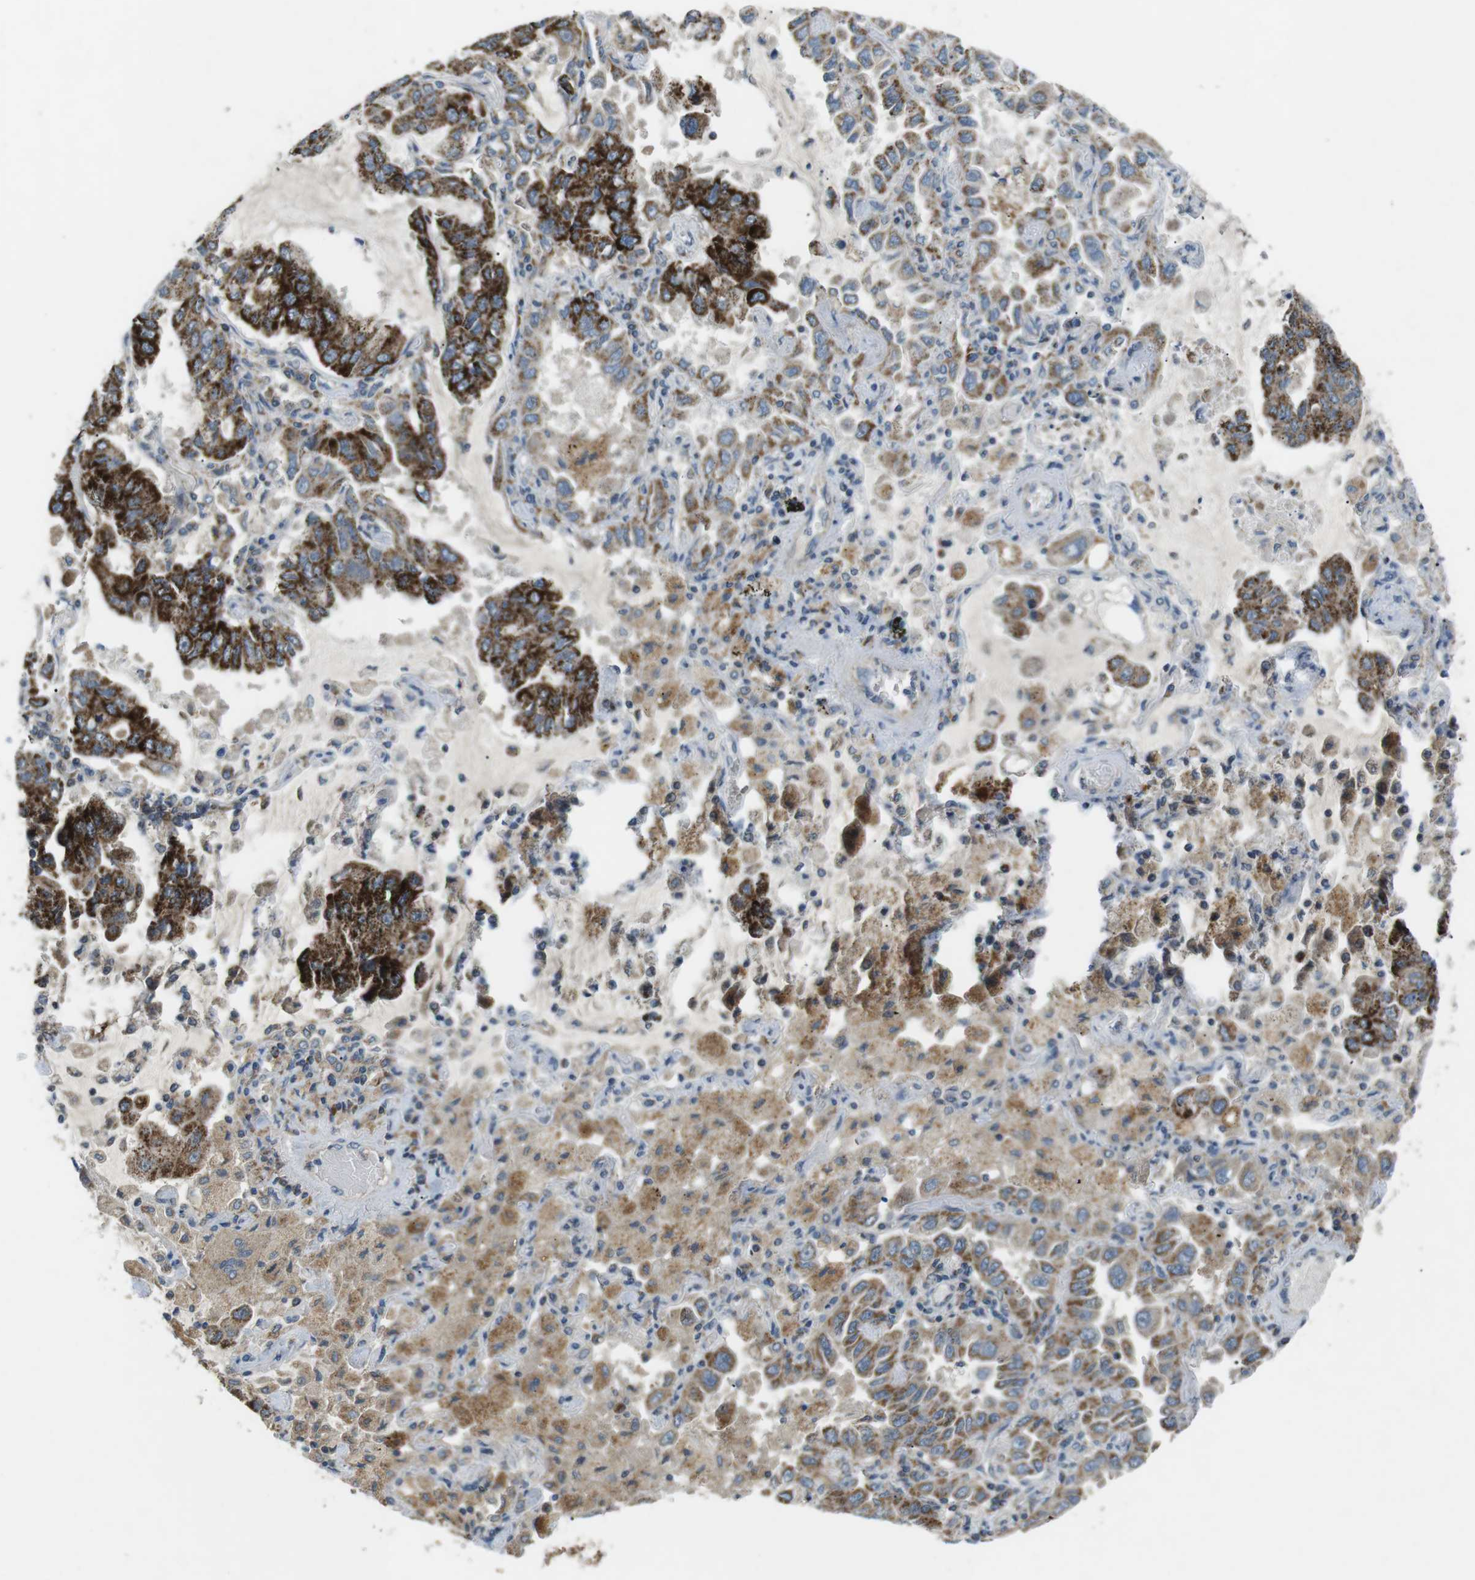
{"staining": {"intensity": "strong", "quantity": ">75%", "location": "cytoplasmic/membranous"}, "tissue": "lung cancer", "cell_type": "Tumor cells", "image_type": "cancer", "snomed": [{"axis": "morphology", "description": "Adenocarcinoma, NOS"}, {"axis": "topography", "description": "Lung"}], "caption": "High-magnification brightfield microscopy of lung cancer (adenocarcinoma) stained with DAB (brown) and counterstained with hematoxylin (blue). tumor cells exhibit strong cytoplasmic/membranous positivity is appreciated in approximately>75% of cells.", "gene": "BACE1", "patient": {"sex": "male", "age": 64}}